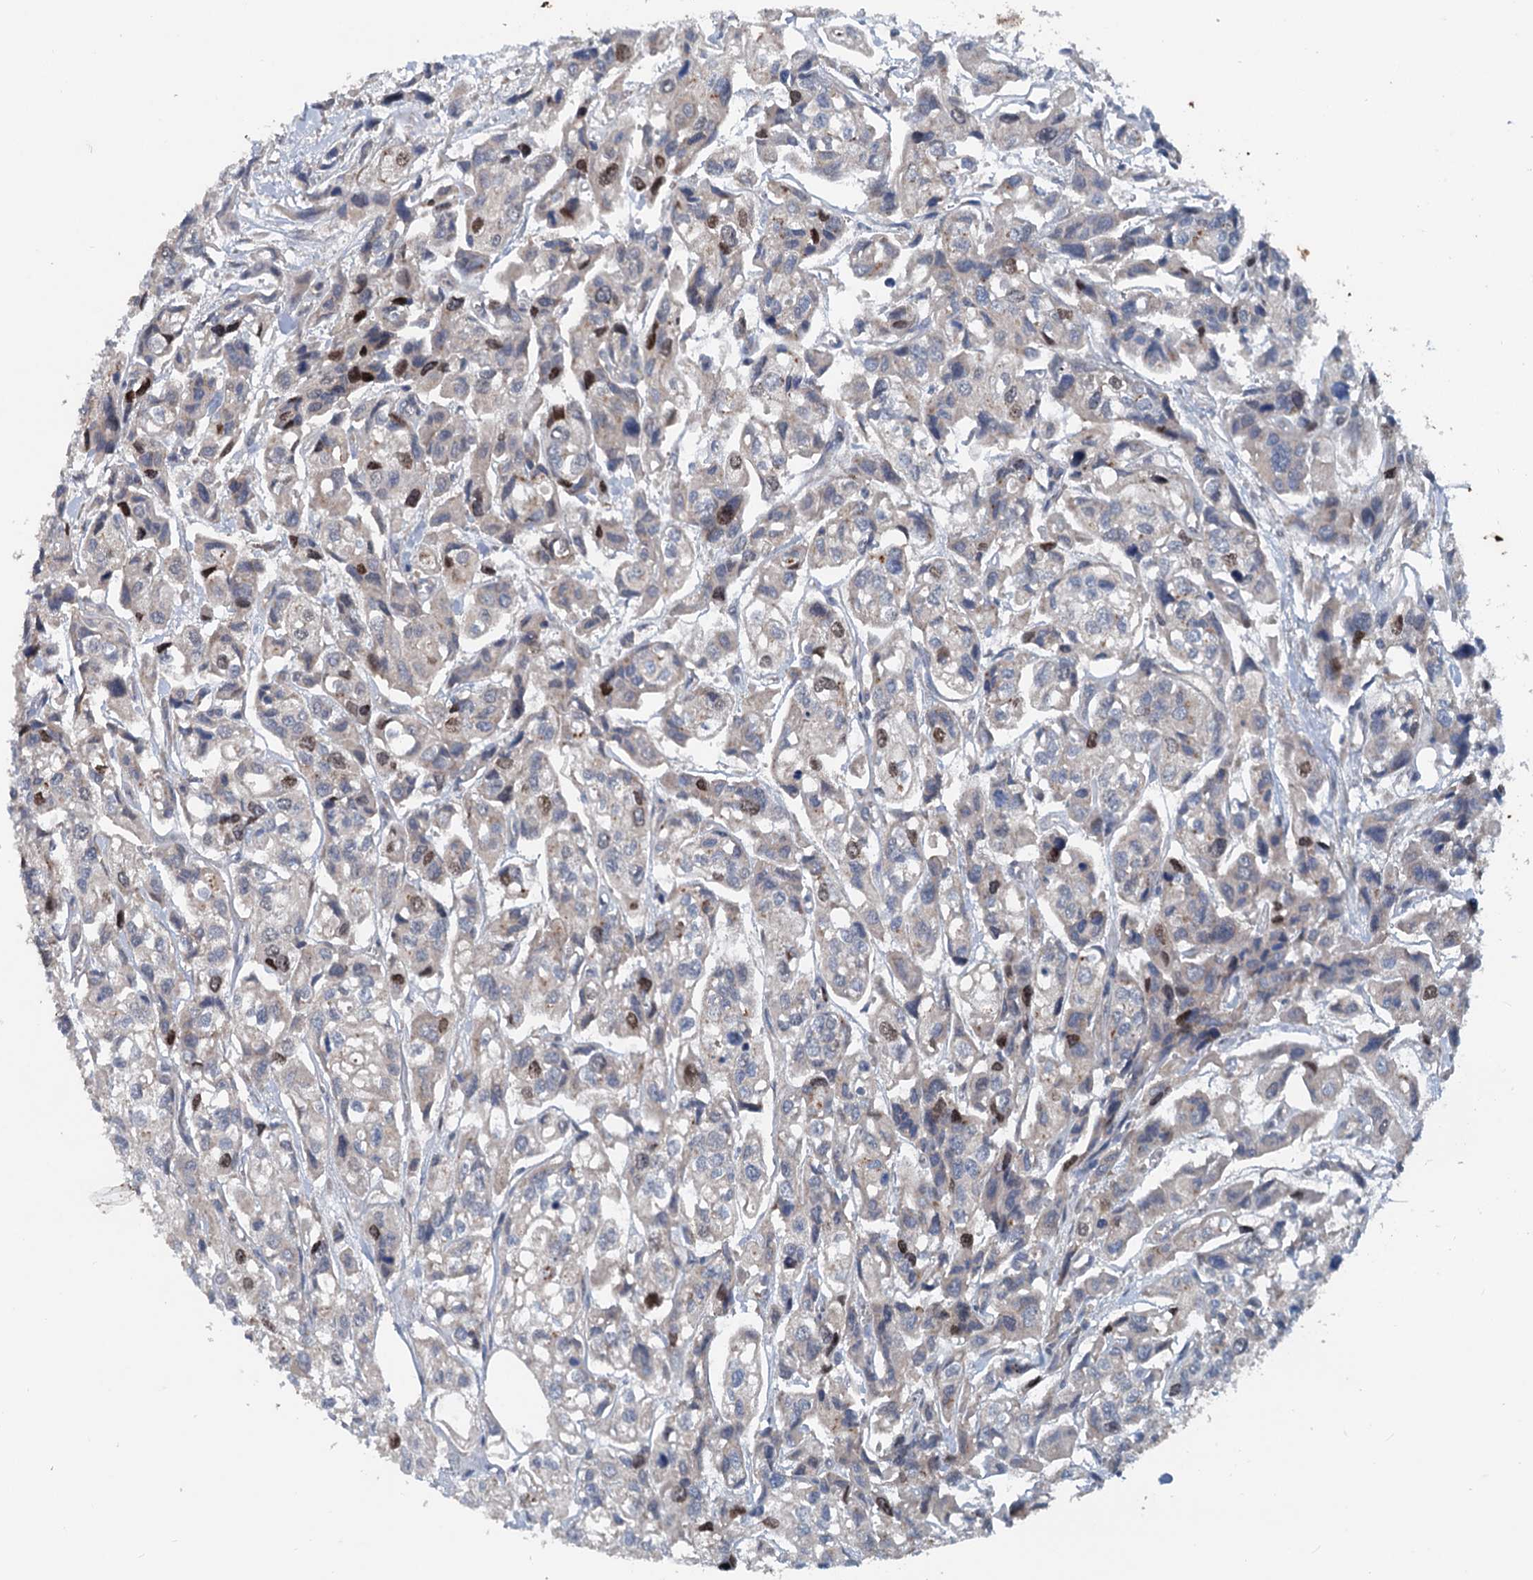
{"staining": {"intensity": "moderate", "quantity": "<25%", "location": "cytoplasmic/membranous,nuclear"}, "tissue": "urothelial cancer", "cell_type": "Tumor cells", "image_type": "cancer", "snomed": [{"axis": "morphology", "description": "Urothelial carcinoma, High grade"}, {"axis": "topography", "description": "Urinary bladder"}], "caption": "Immunohistochemical staining of human urothelial cancer reveals moderate cytoplasmic/membranous and nuclear protein positivity in about <25% of tumor cells. (DAB = brown stain, brightfield microscopy at high magnification).", "gene": "TEDC1", "patient": {"sex": "male", "age": 67}}